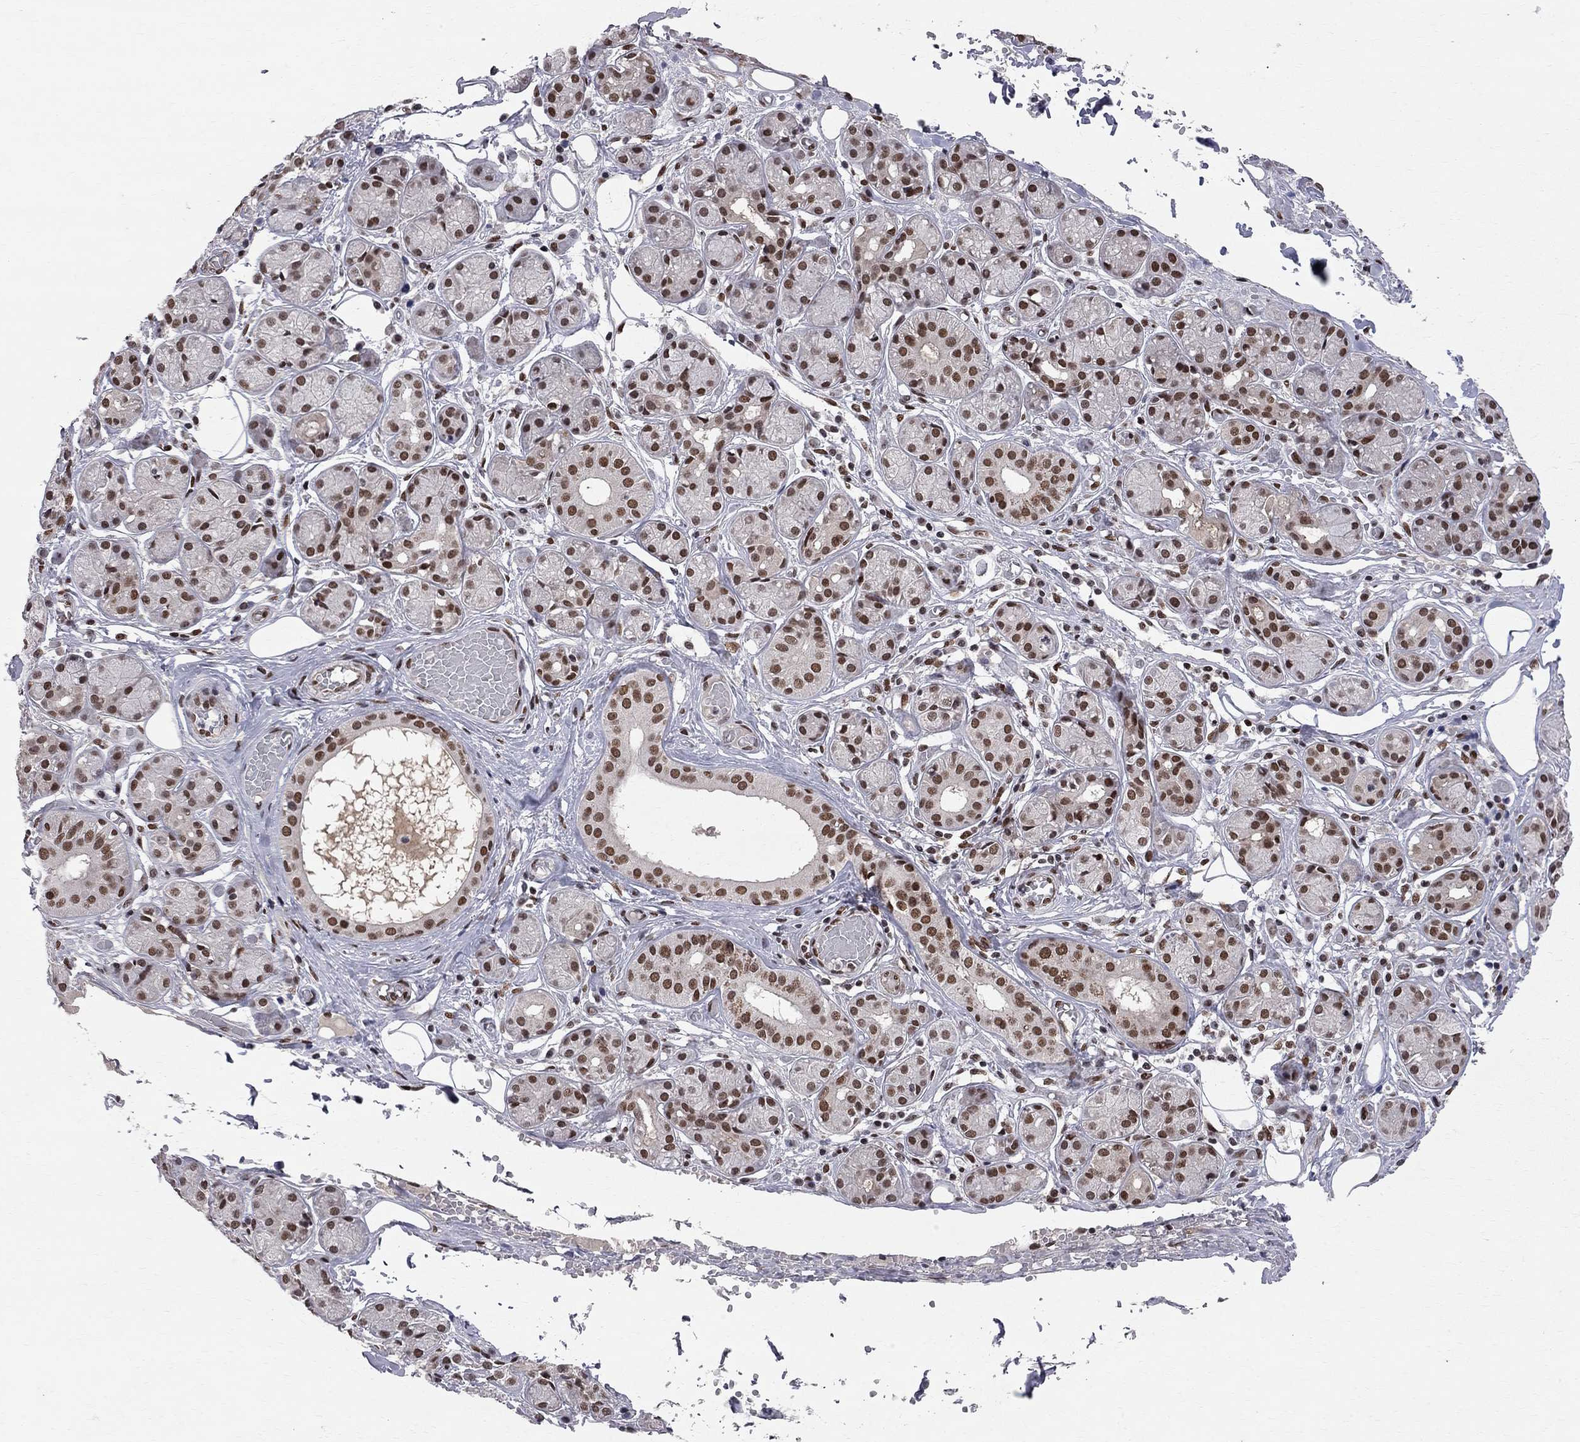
{"staining": {"intensity": "strong", "quantity": "25%-75%", "location": "nuclear"}, "tissue": "salivary gland", "cell_type": "Glandular cells", "image_type": "normal", "snomed": [{"axis": "morphology", "description": "Normal tissue, NOS"}, {"axis": "topography", "description": "Salivary gland"}, {"axis": "topography", "description": "Peripheral nerve tissue"}], "caption": "Immunohistochemistry (IHC) photomicrograph of normal salivary gland: human salivary gland stained using IHC displays high levels of strong protein expression localized specifically in the nuclear of glandular cells, appearing as a nuclear brown color.", "gene": "SAP30L", "patient": {"sex": "male", "age": 71}}